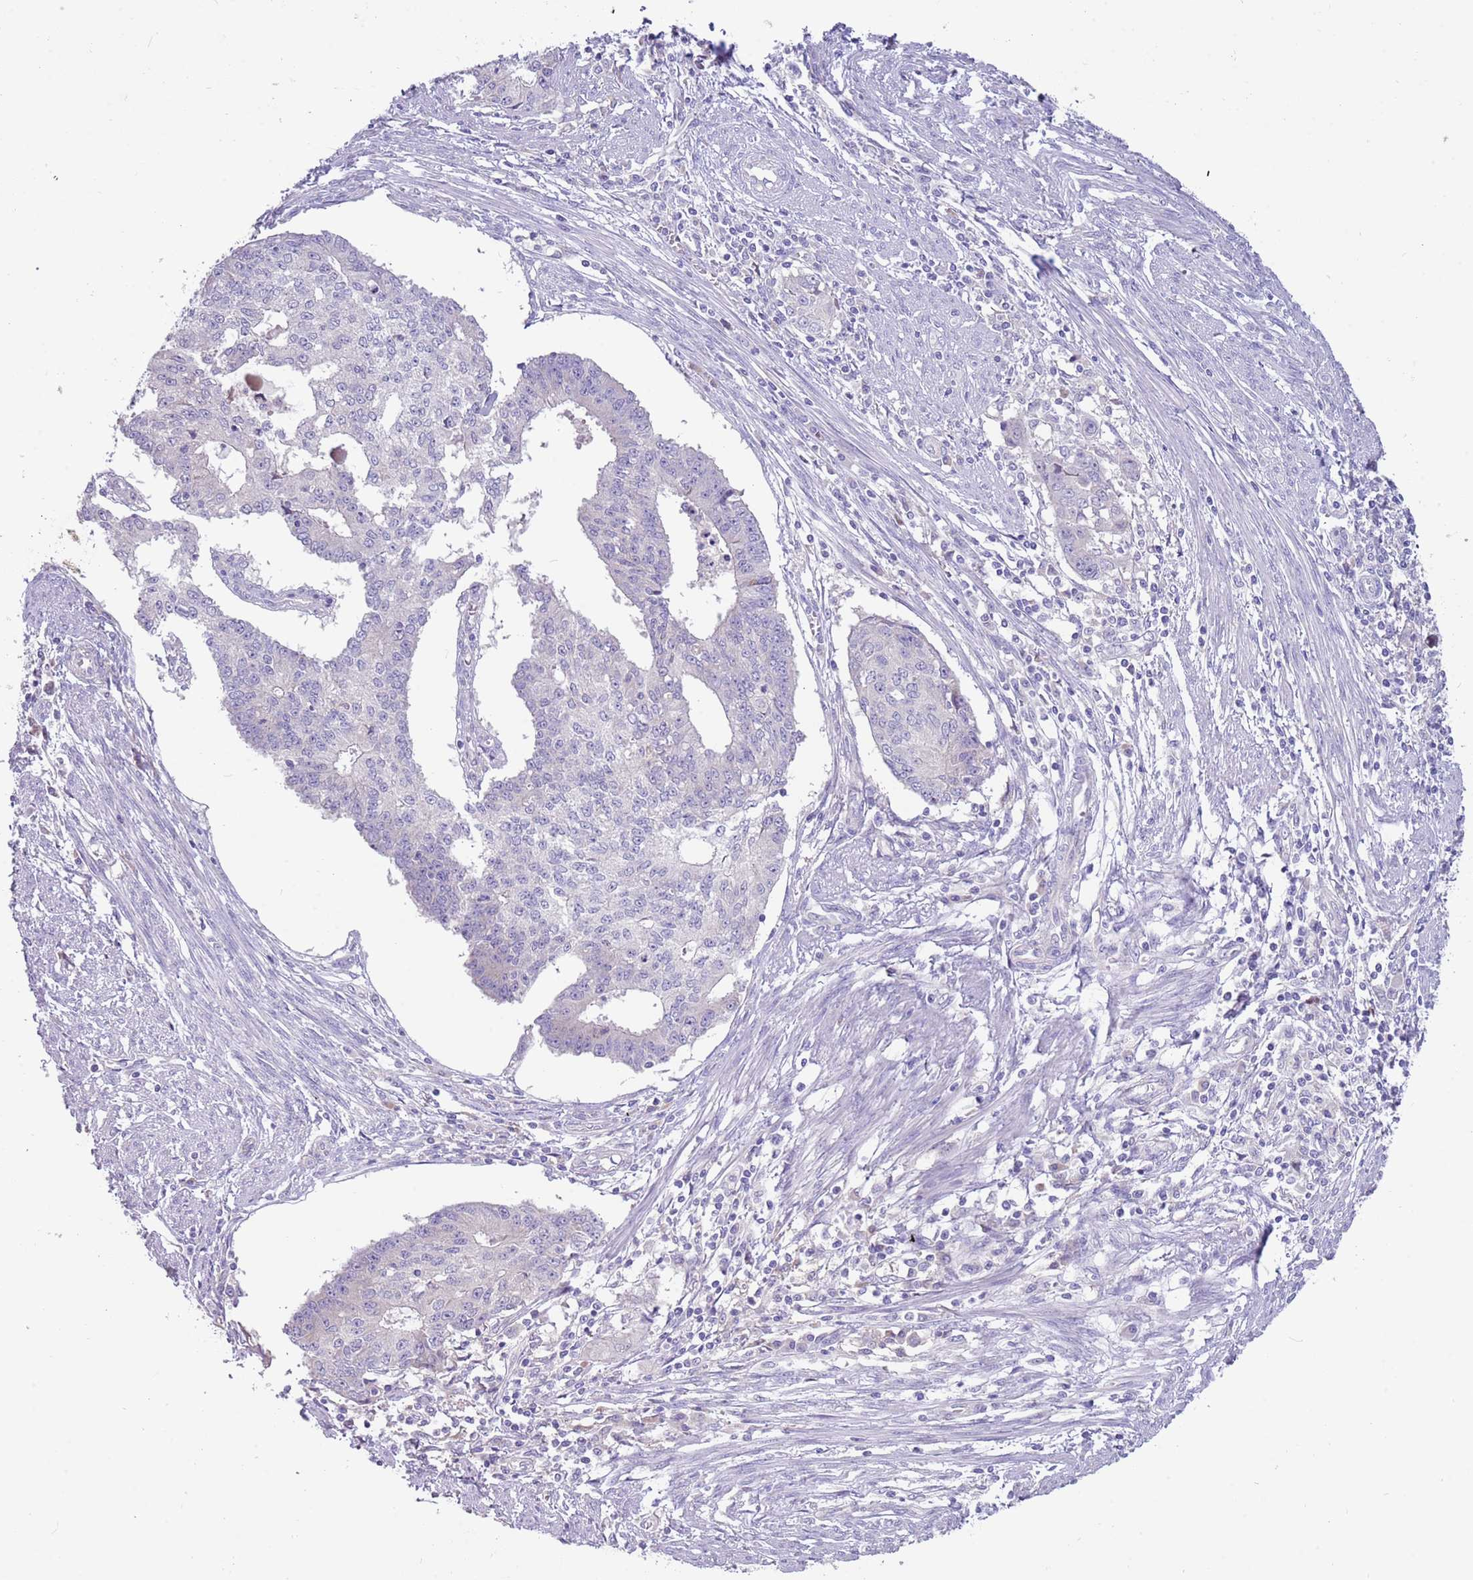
{"staining": {"intensity": "negative", "quantity": "none", "location": "none"}, "tissue": "endometrial cancer", "cell_type": "Tumor cells", "image_type": "cancer", "snomed": [{"axis": "morphology", "description": "Adenocarcinoma, NOS"}, {"axis": "topography", "description": "Endometrium"}], "caption": "Immunohistochemistry (IHC) image of human adenocarcinoma (endometrial) stained for a protein (brown), which shows no positivity in tumor cells.", "gene": "CABYR", "patient": {"sex": "female", "age": 56}}